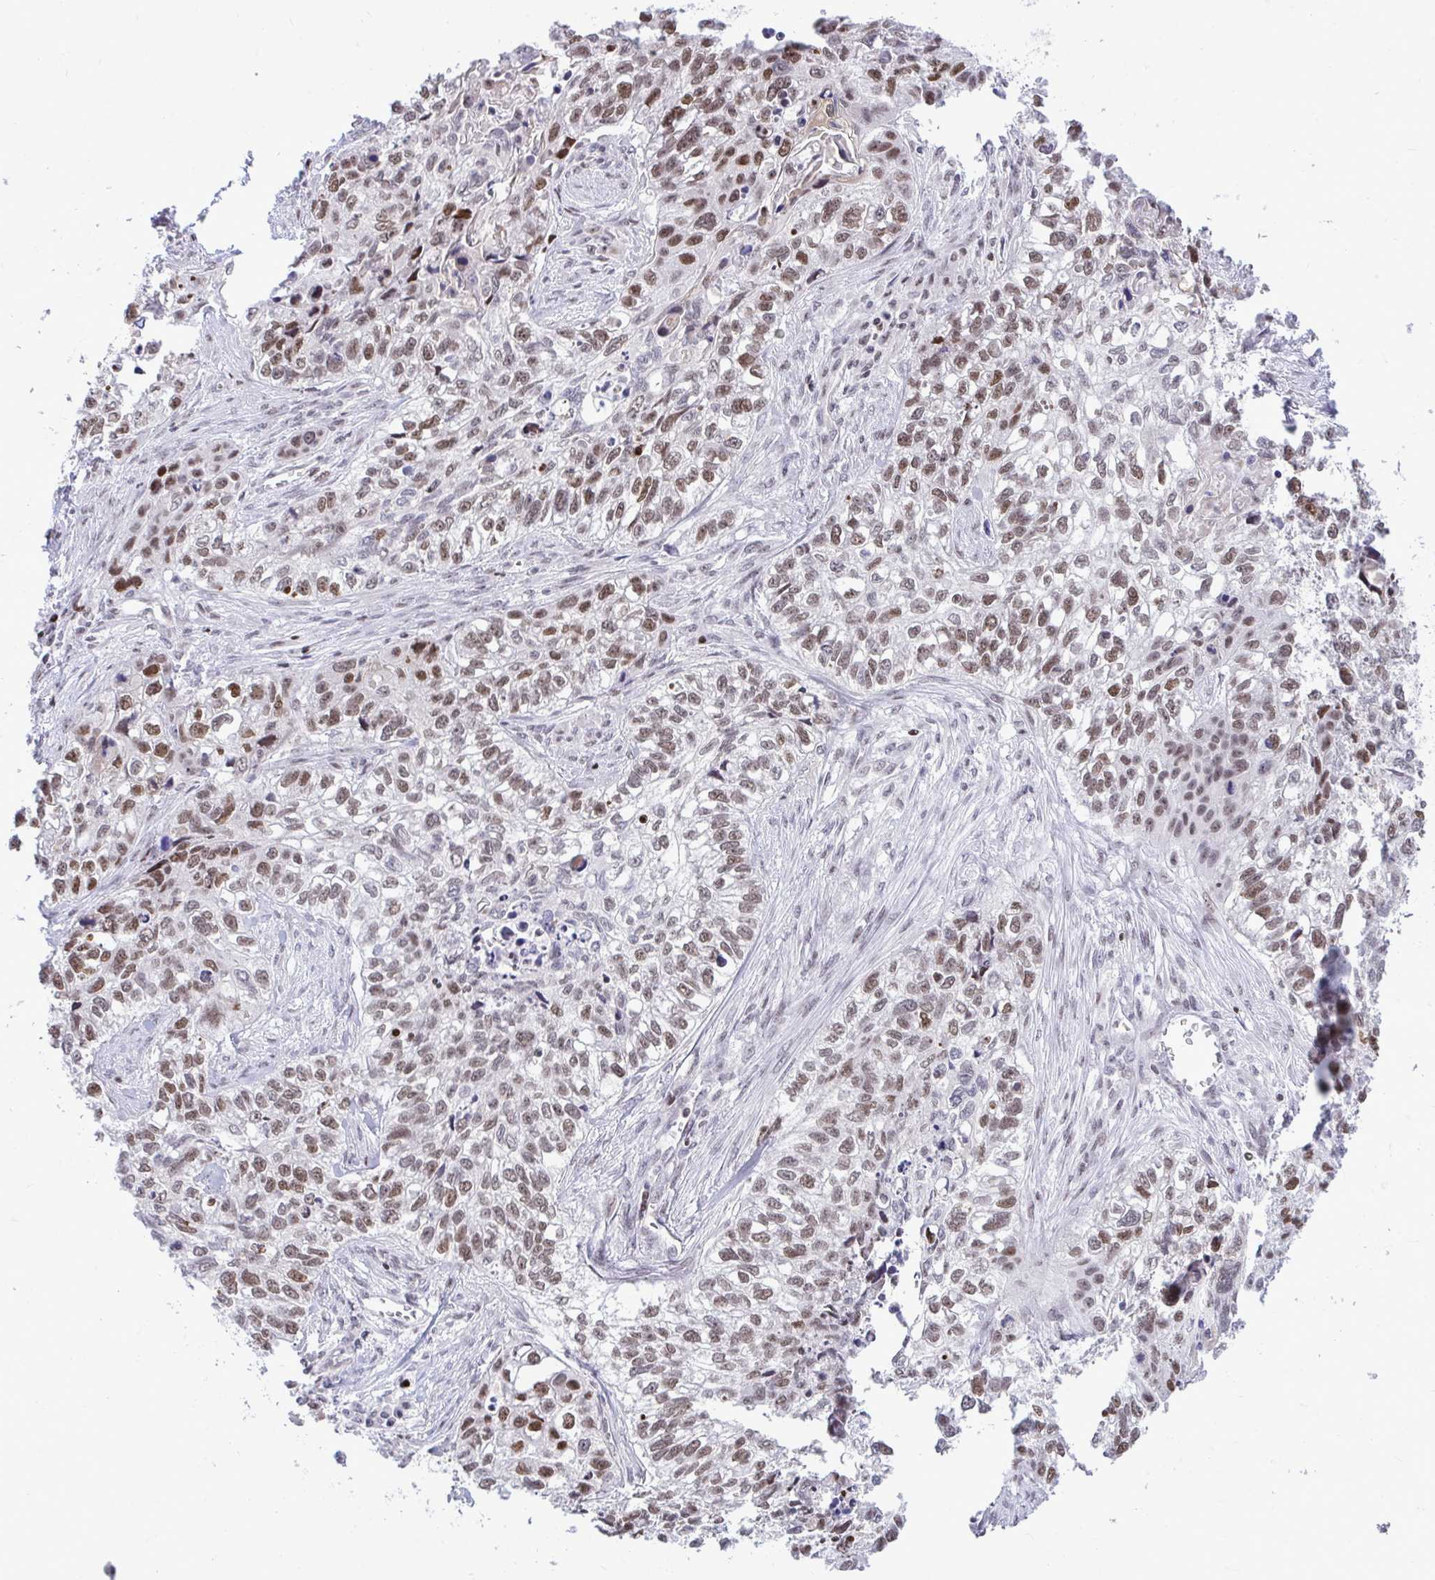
{"staining": {"intensity": "moderate", "quantity": "25%-75%", "location": "nuclear"}, "tissue": "lung cancer", "cell_type": "Tumor cells", "image_type": "cancer", "snomed": [{"axis": "morphology", "description": "Squamous cell carcinoma, NOS"}, {"axis": "topography", "description": "Lung"}], "caption": "Immunohistochemical staining of lung cancer (squamous cell carcinoma) demonstrates moderate nuclear protein expression in about 25%-75% of tumor cells.", "gene": "C14orf39", "patient": {"sex": "male", "age": 74}}